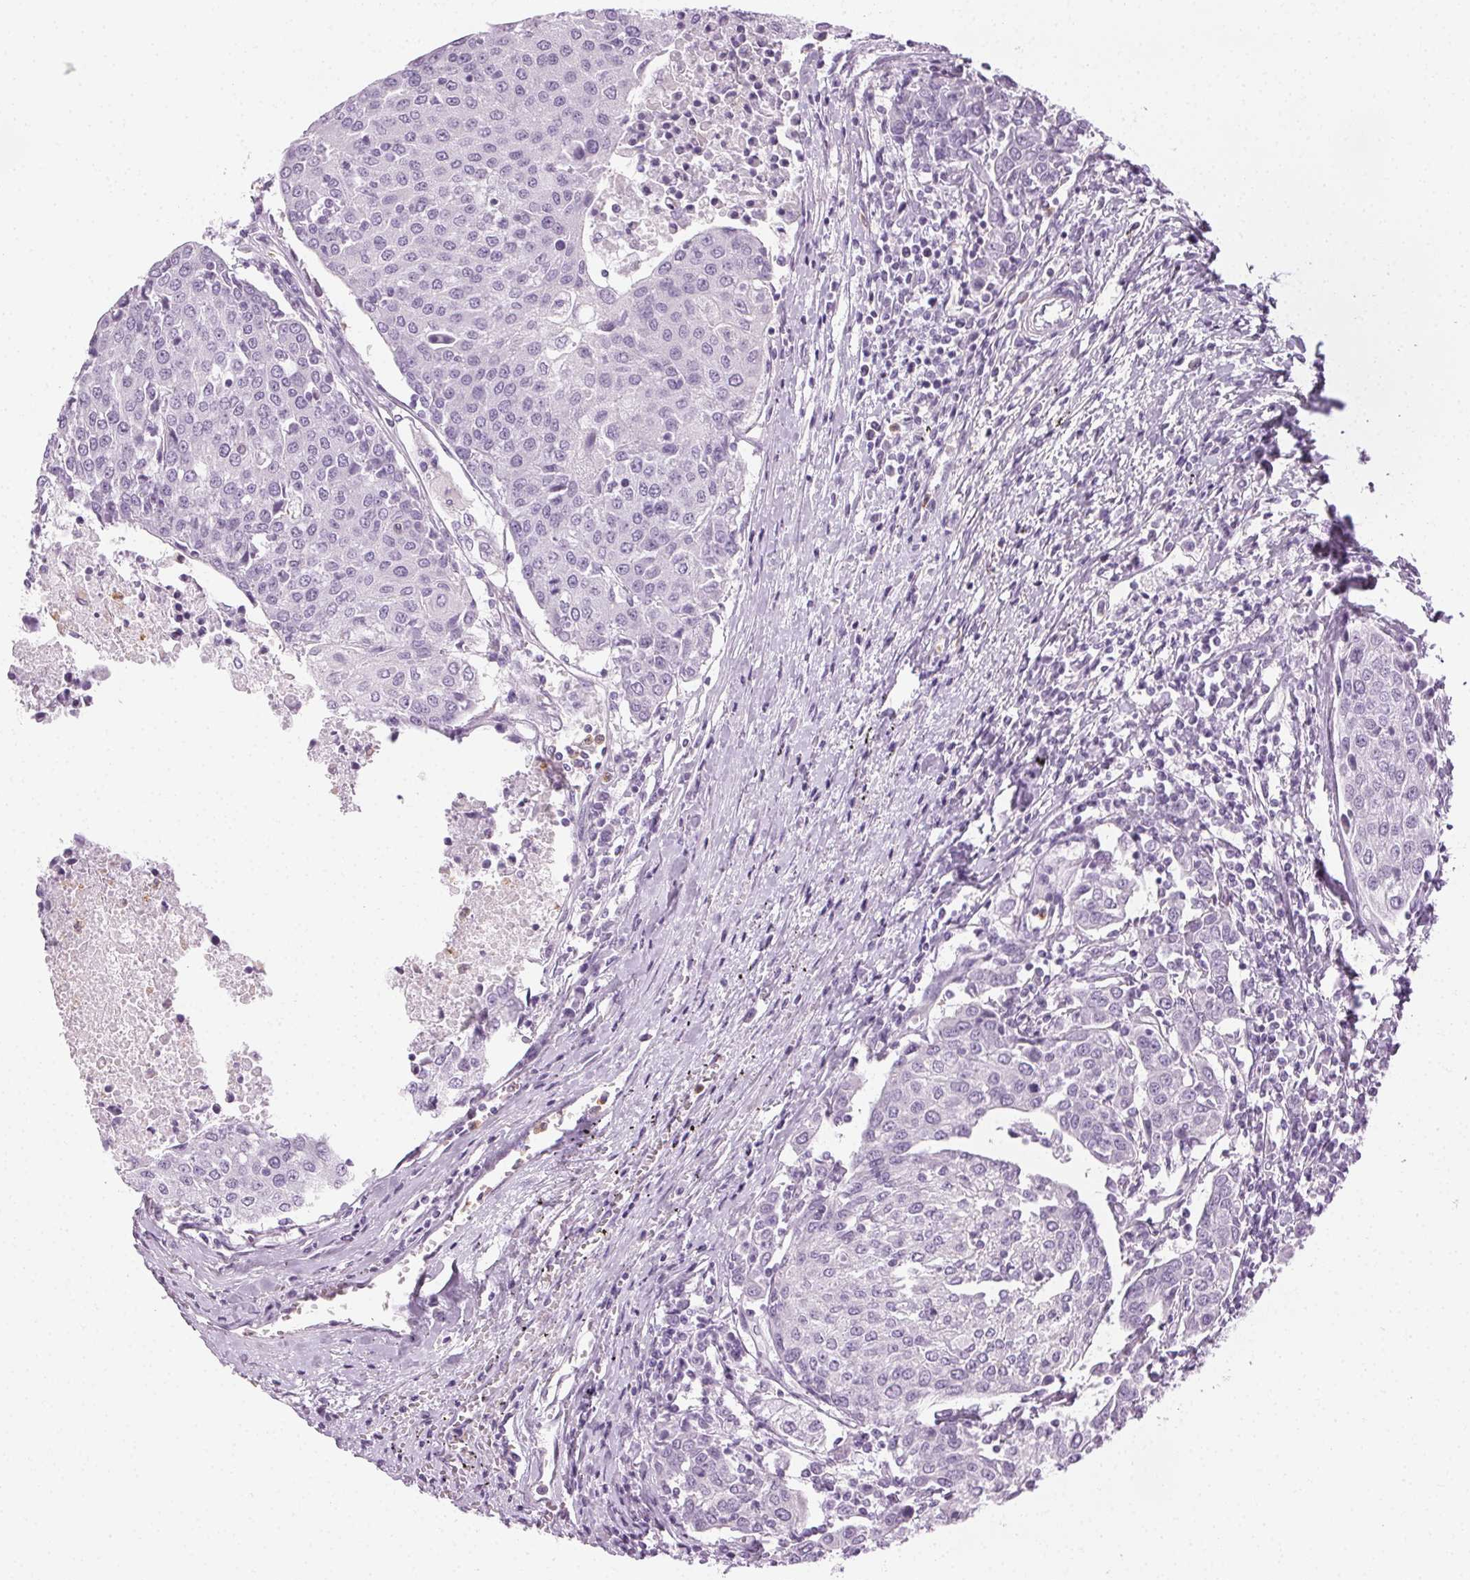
{"staining": {"intensity": "negative", "quantity": "none", "location": "none"}, "tissue": "urothelial cancer", "cell_type": "Tumor cells", "image_type": "cancer", "snomed": [{"axis": "morphology", "description": "Urothelial carcinoma, High grade"}, {"axis": "topography", "description": "Urinary bladder"}], "caption": "Tumor cells show no significant protein expression in urothelial cancer.", "gene": "MPO", "patient": {"sex": "female", "age": 85}}